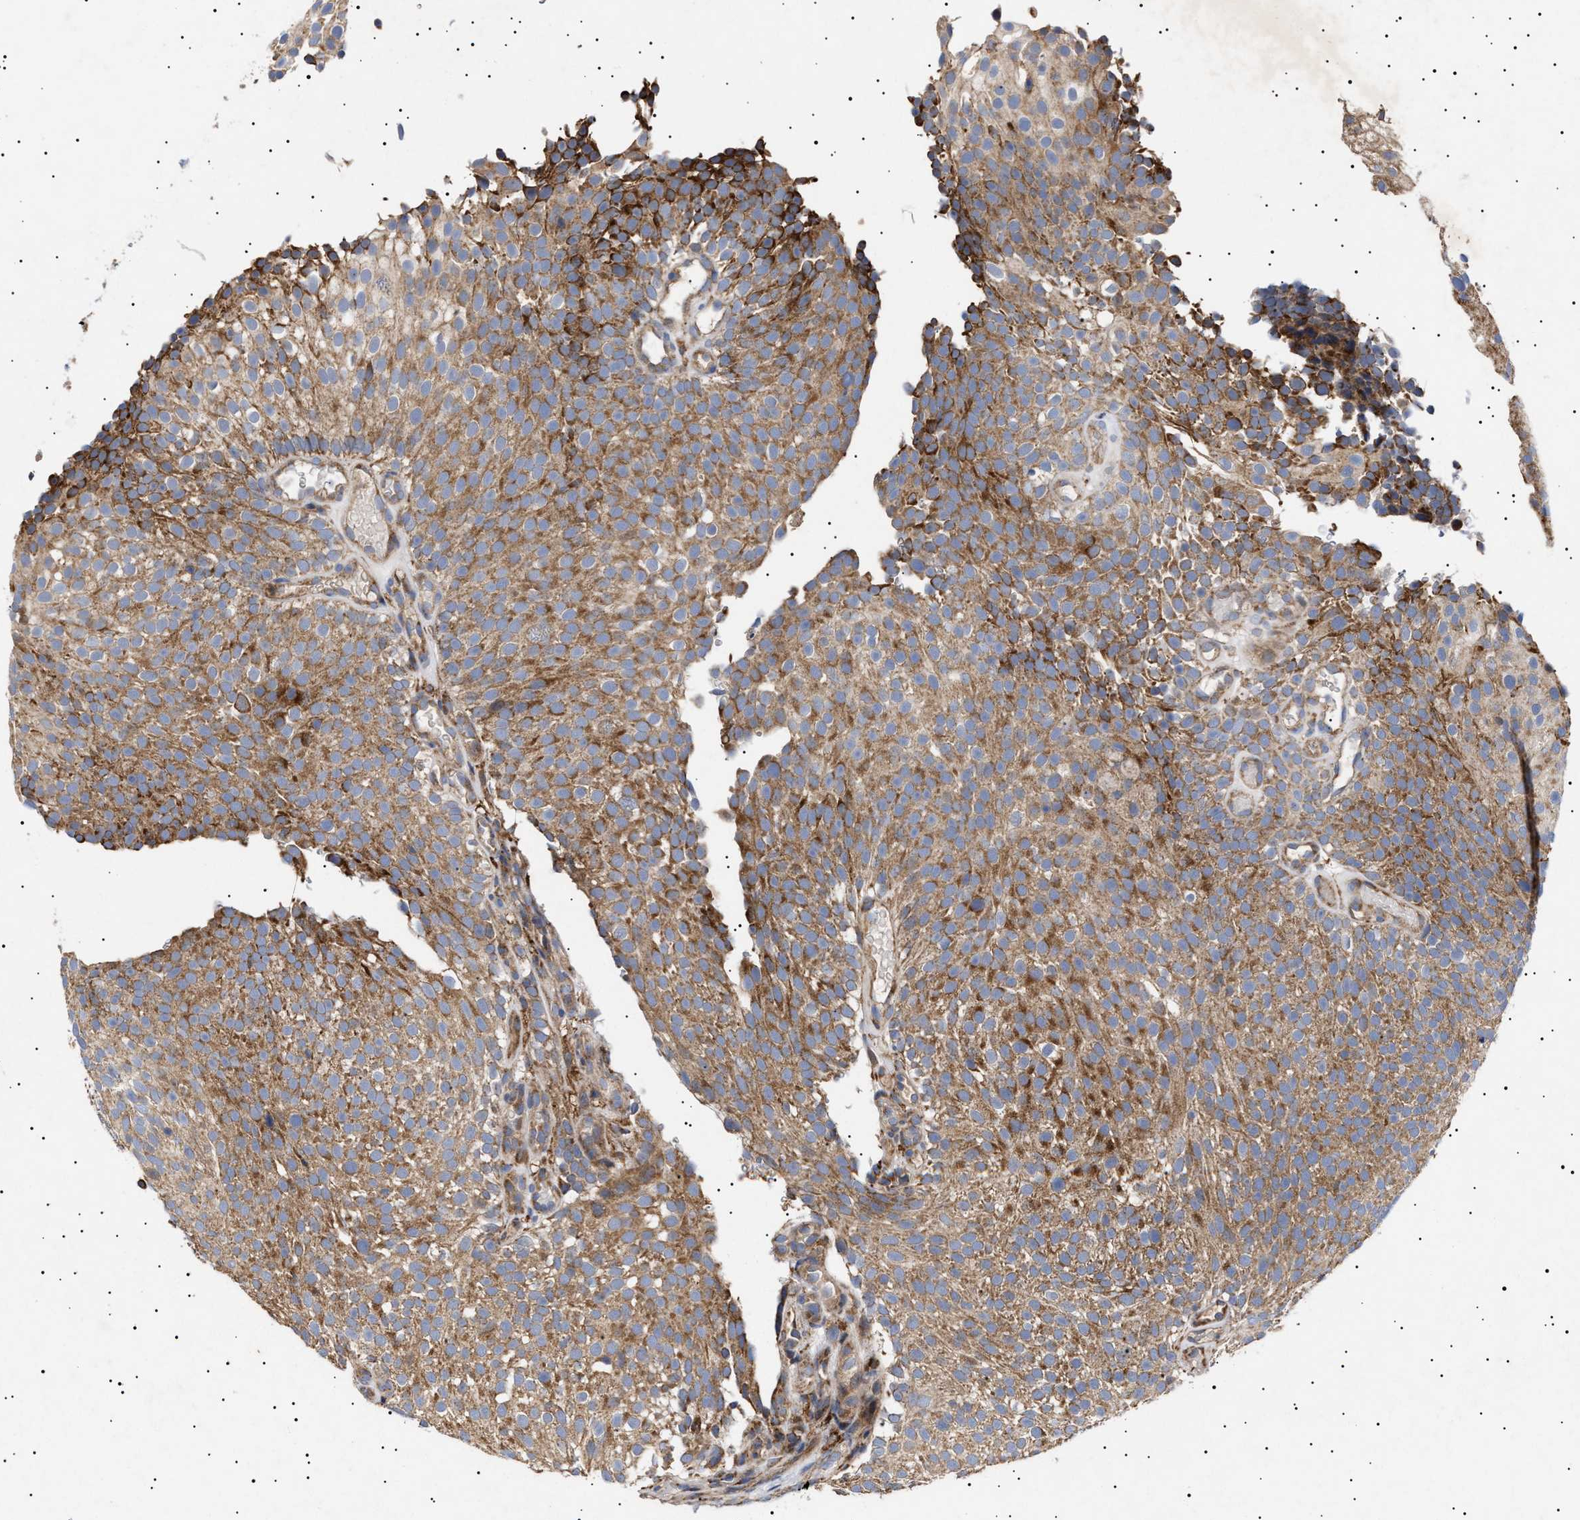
{"staining": {"intensity": "moderate", "quantity": ">75%", "location": "cytoplasmic/membranous"}, "tissue": "urothelial cancer", "cell_type": "Tumor cells", "image_type": "cancer", "snomed": [{"axis": "morphology", "description": "Urothelial carcinoma, Low grade"}, {"axis": "topography", "description": "Urinary bladder"}], "caption": "Urothelial cancer stained for a protein (brown) displays moderate cytoplasmic/membranous positive positivity in approximately >75% of tumor cells.", "gene": "MRPL10", "patient": {"sex": "male", "age": 78}}